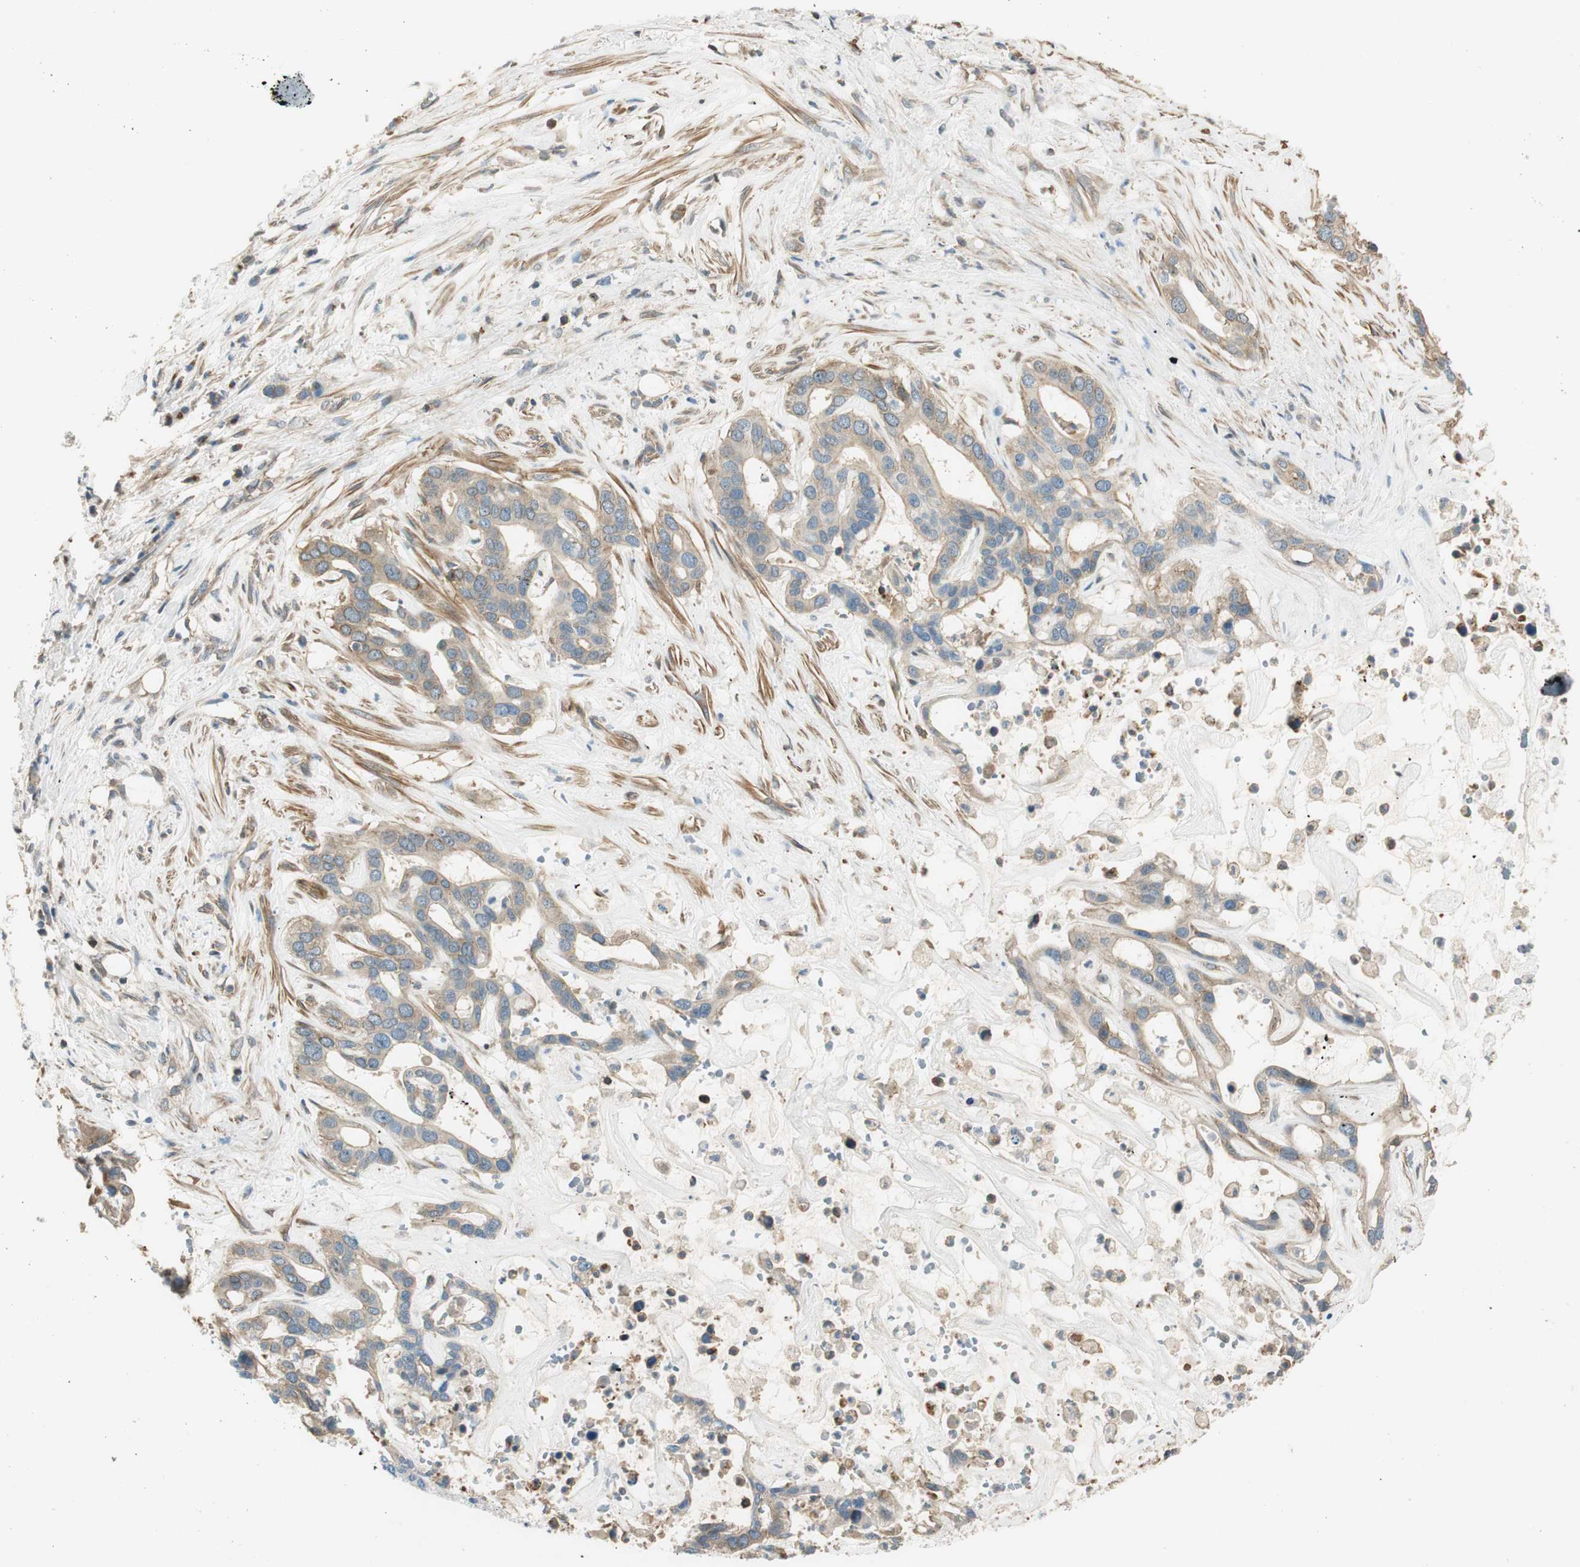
{"staining": {"intensity": "moderate", "quantity": ">75%", "location": "cytoplasmic/membranous"}, "tissue": "liver cancer", "cell_type": "Tumor cells", "image_type": "cancer", "snomed": [{"axis": "morphology", "description": "Cholangiocarcinoma"}, {"axis": "topography", "description": "Liver"}], "caption": "This is an image of IHC staining of liver cancer, which shows moderate expression in the cytoplasmic/membranous of tumor cells.", "gene": "PI4K2B", "patient": {"sex": "female", "age": 65}}